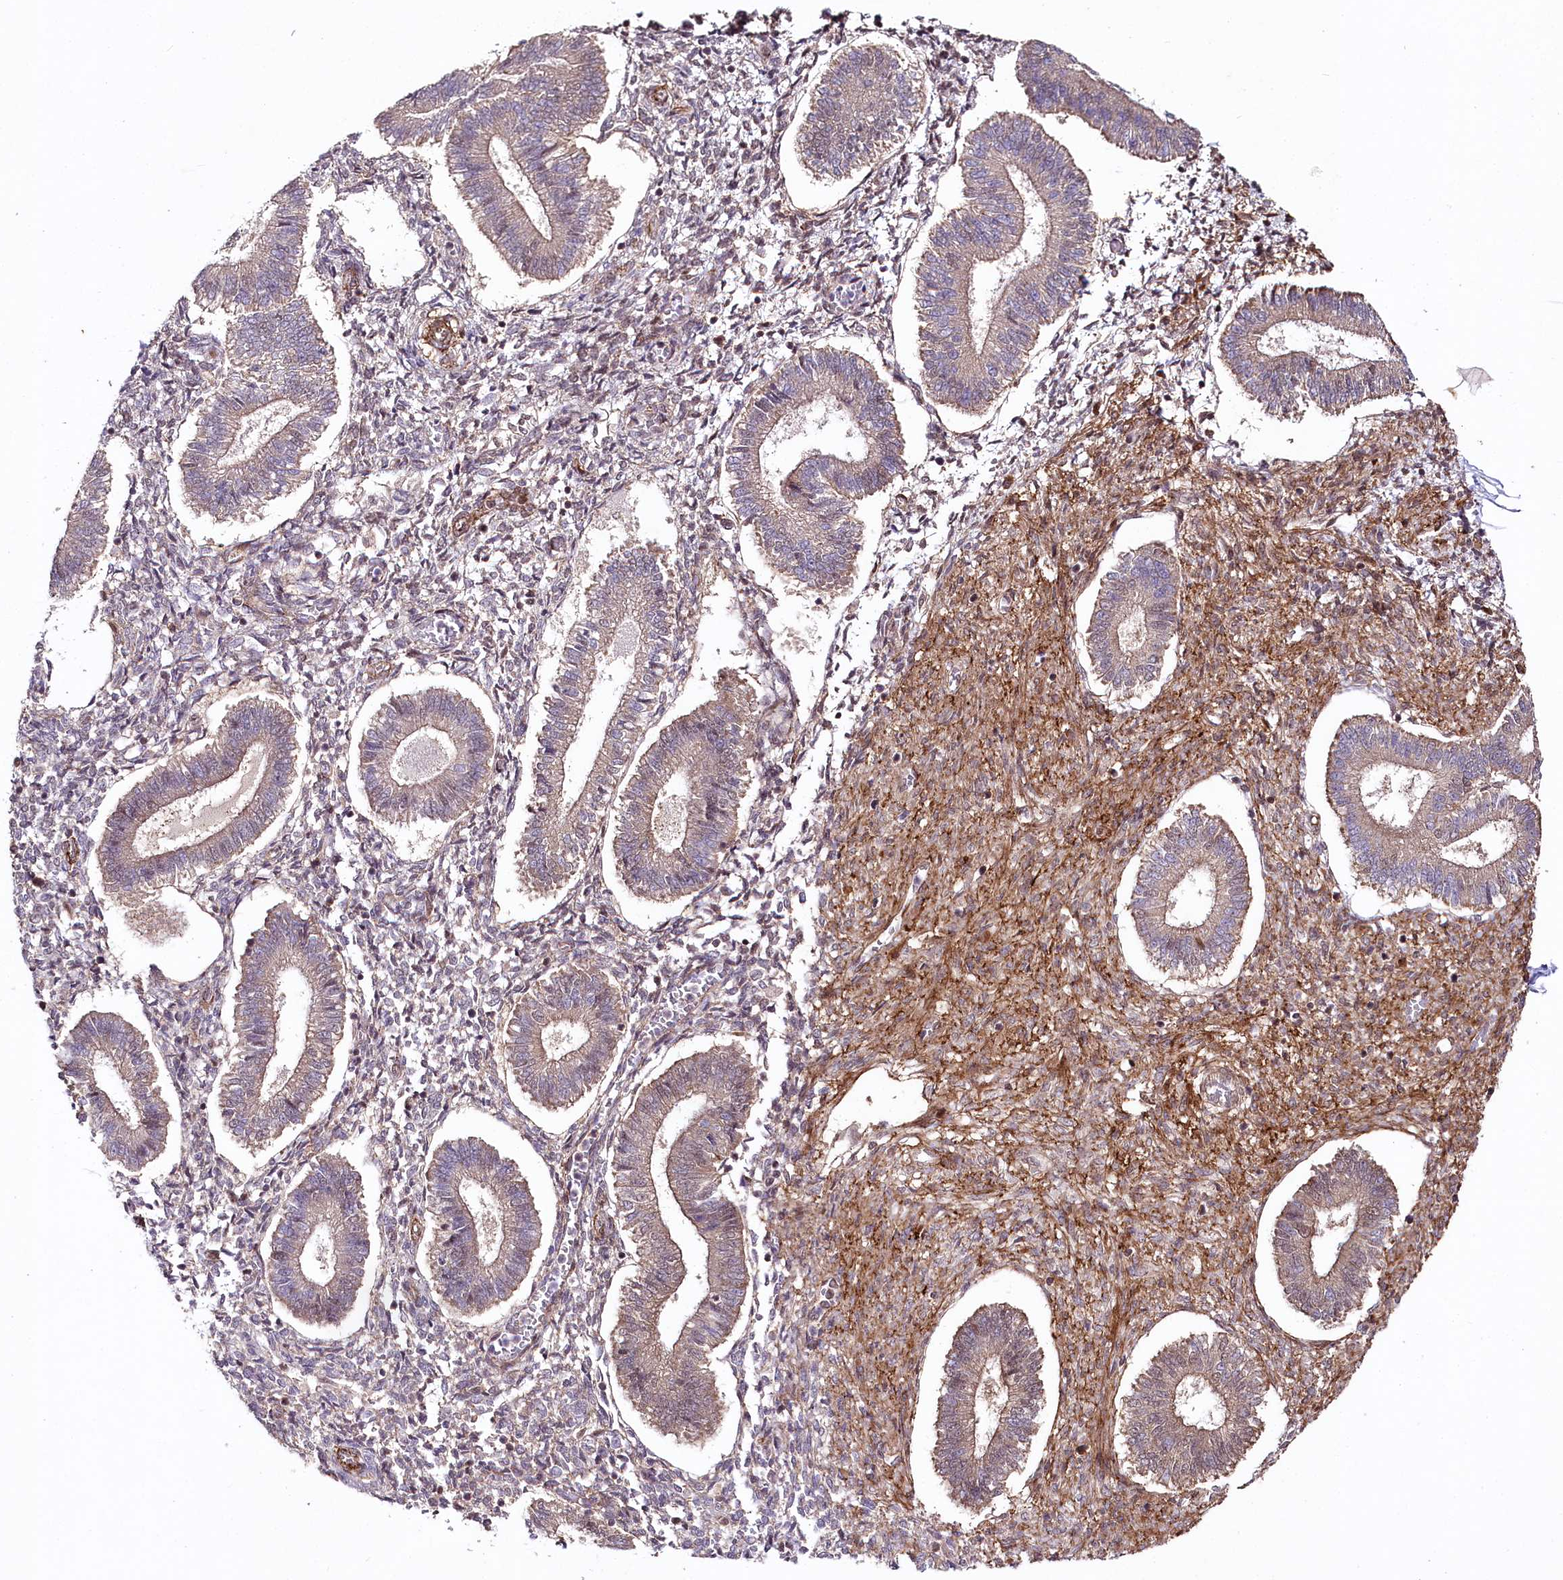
{"staining": {"intensity": "weak", "quantity": "<25%", "location": "cytoplasmic/membranous"}, "tissue": "endometrium", "cell_type": "Cells in endometrial stroma", "image_type": "normal", "snomed": [{"axis": "morphology", "description": "Normal tissue, NOS"}, {"axis": "topography", "description": "Endometrium"}], "caption": "Cells in endometrial stroma show no significant staining in normal endometrium.", "gene": "PHLDB1", "patient": {"sex": "female", "age": 25}}